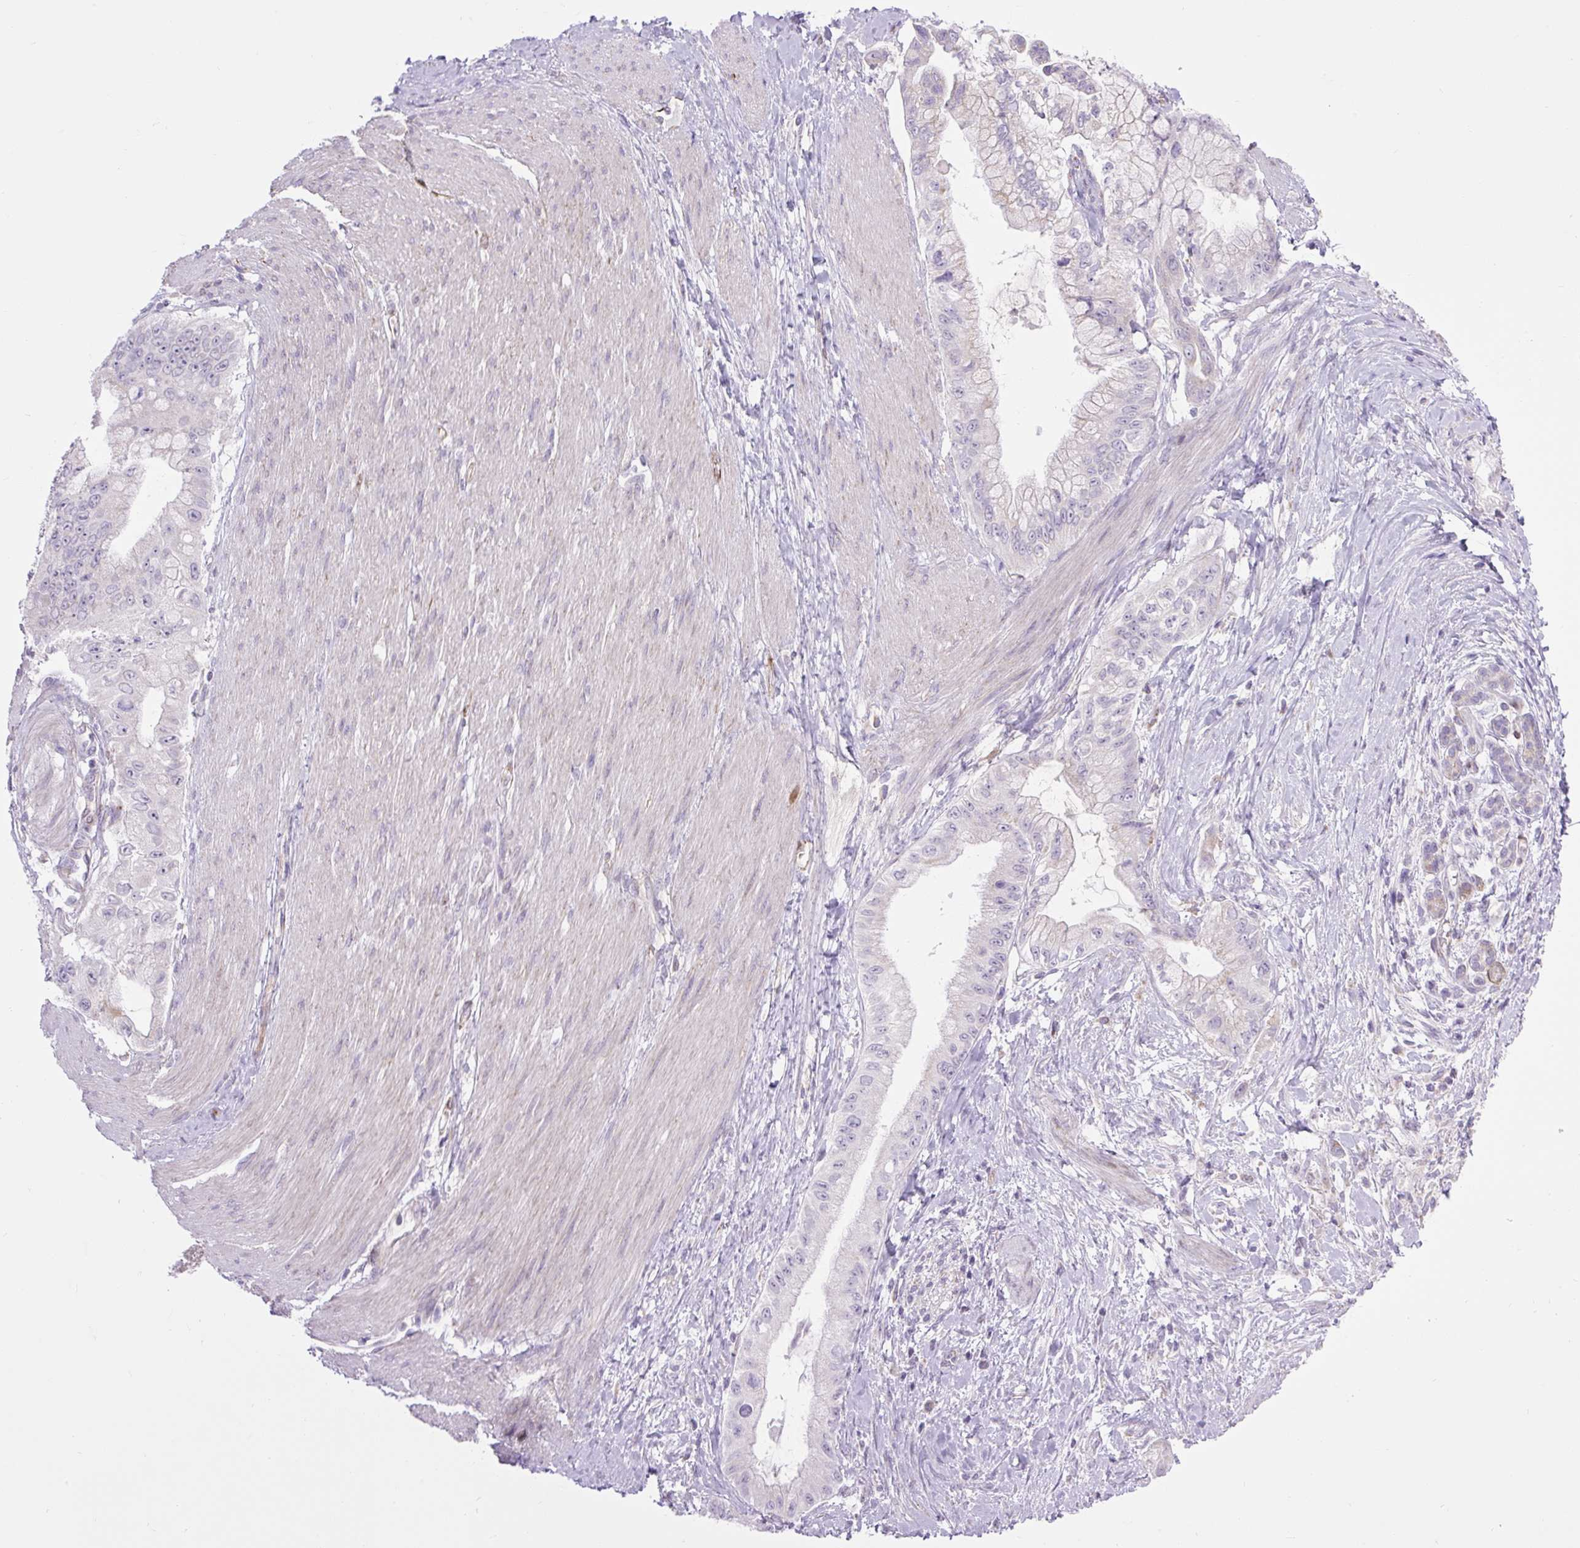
{"staining": {"intensity": "negative", "quantity": "none", "location": "none"}, "tissue": "pancreatic cancer", "cell_type": "Tumor cells", "image_type": "cancer", "snomed": [{"axis": "morphology", "description": "Adenocarcinoma, NOS"}, {"axis": "topography", "description": "Pancreas"}], "caption": "Tumor cells show no significant protein staining in pancreatic cancer (adenocarcinoma).", "gene": "RNASE10", "patient": {"sex": "male", "age": 48}}